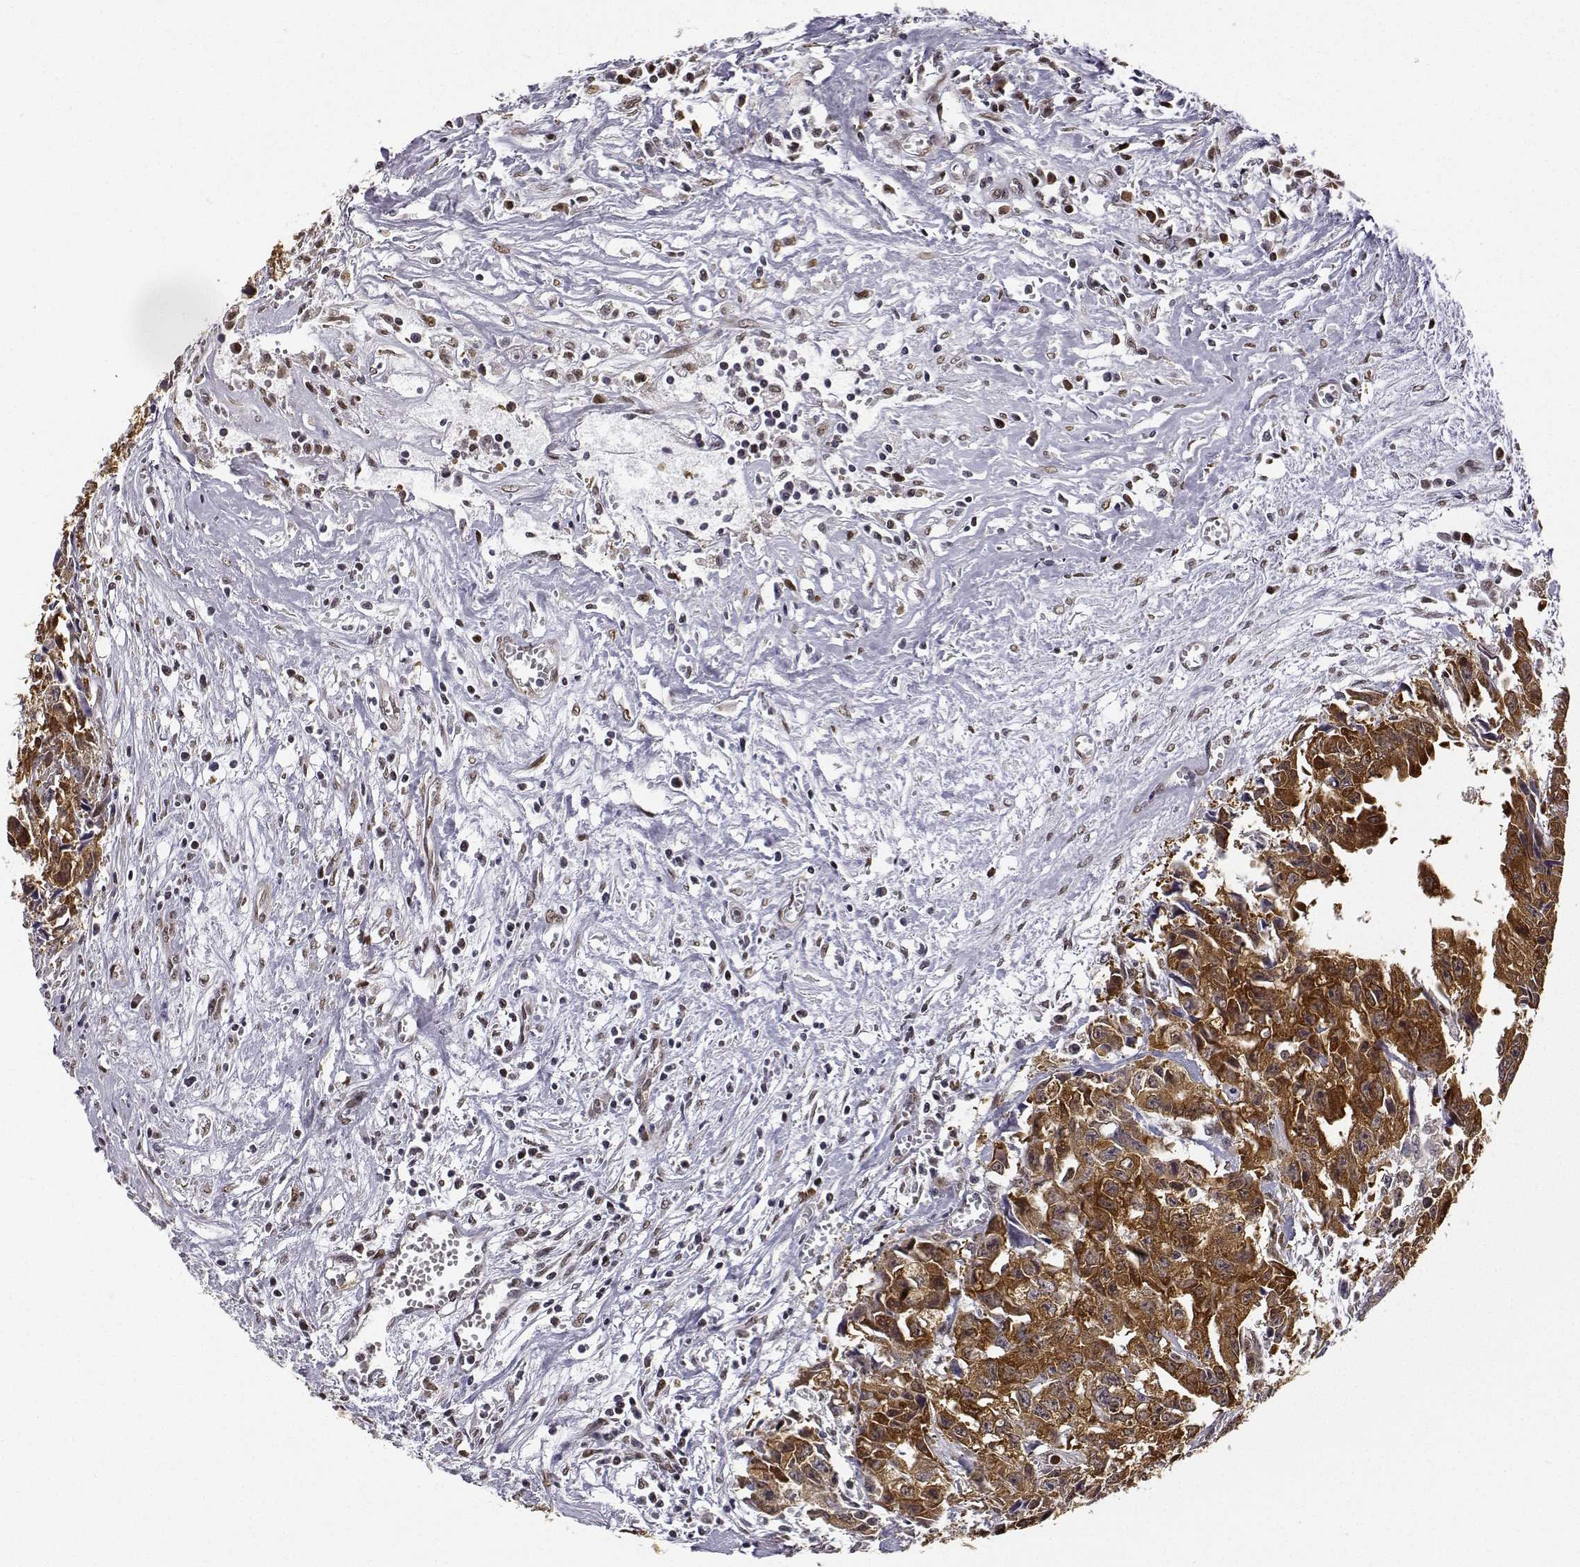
{"staining": {"intensity": "moderate", "quantity": ">75%", "location": "cytoplasmic/membranous"}, "tissue": "testis cancer", "cell_type": "Tumor cells", "image_type": "cancer", "snomed": [{"axis": "morphology", "description": "Carcinoma, Embryonal, NOS"}, {"axis": "morphology", "description": "Teratoma, malignant, NOS"}, {"axis": "topography", "description": "Testis"}], "caption": "Immunohistochemistry micrograph of human testis cancer (embryonal carcinoma) stained for a protein (brown), which displays medium levels of moderate cytoplasmic/membranous staining in about >75% of tumor cells.", "gene": "PHGDH", "patient": {"sex": "male", "age": 24}}